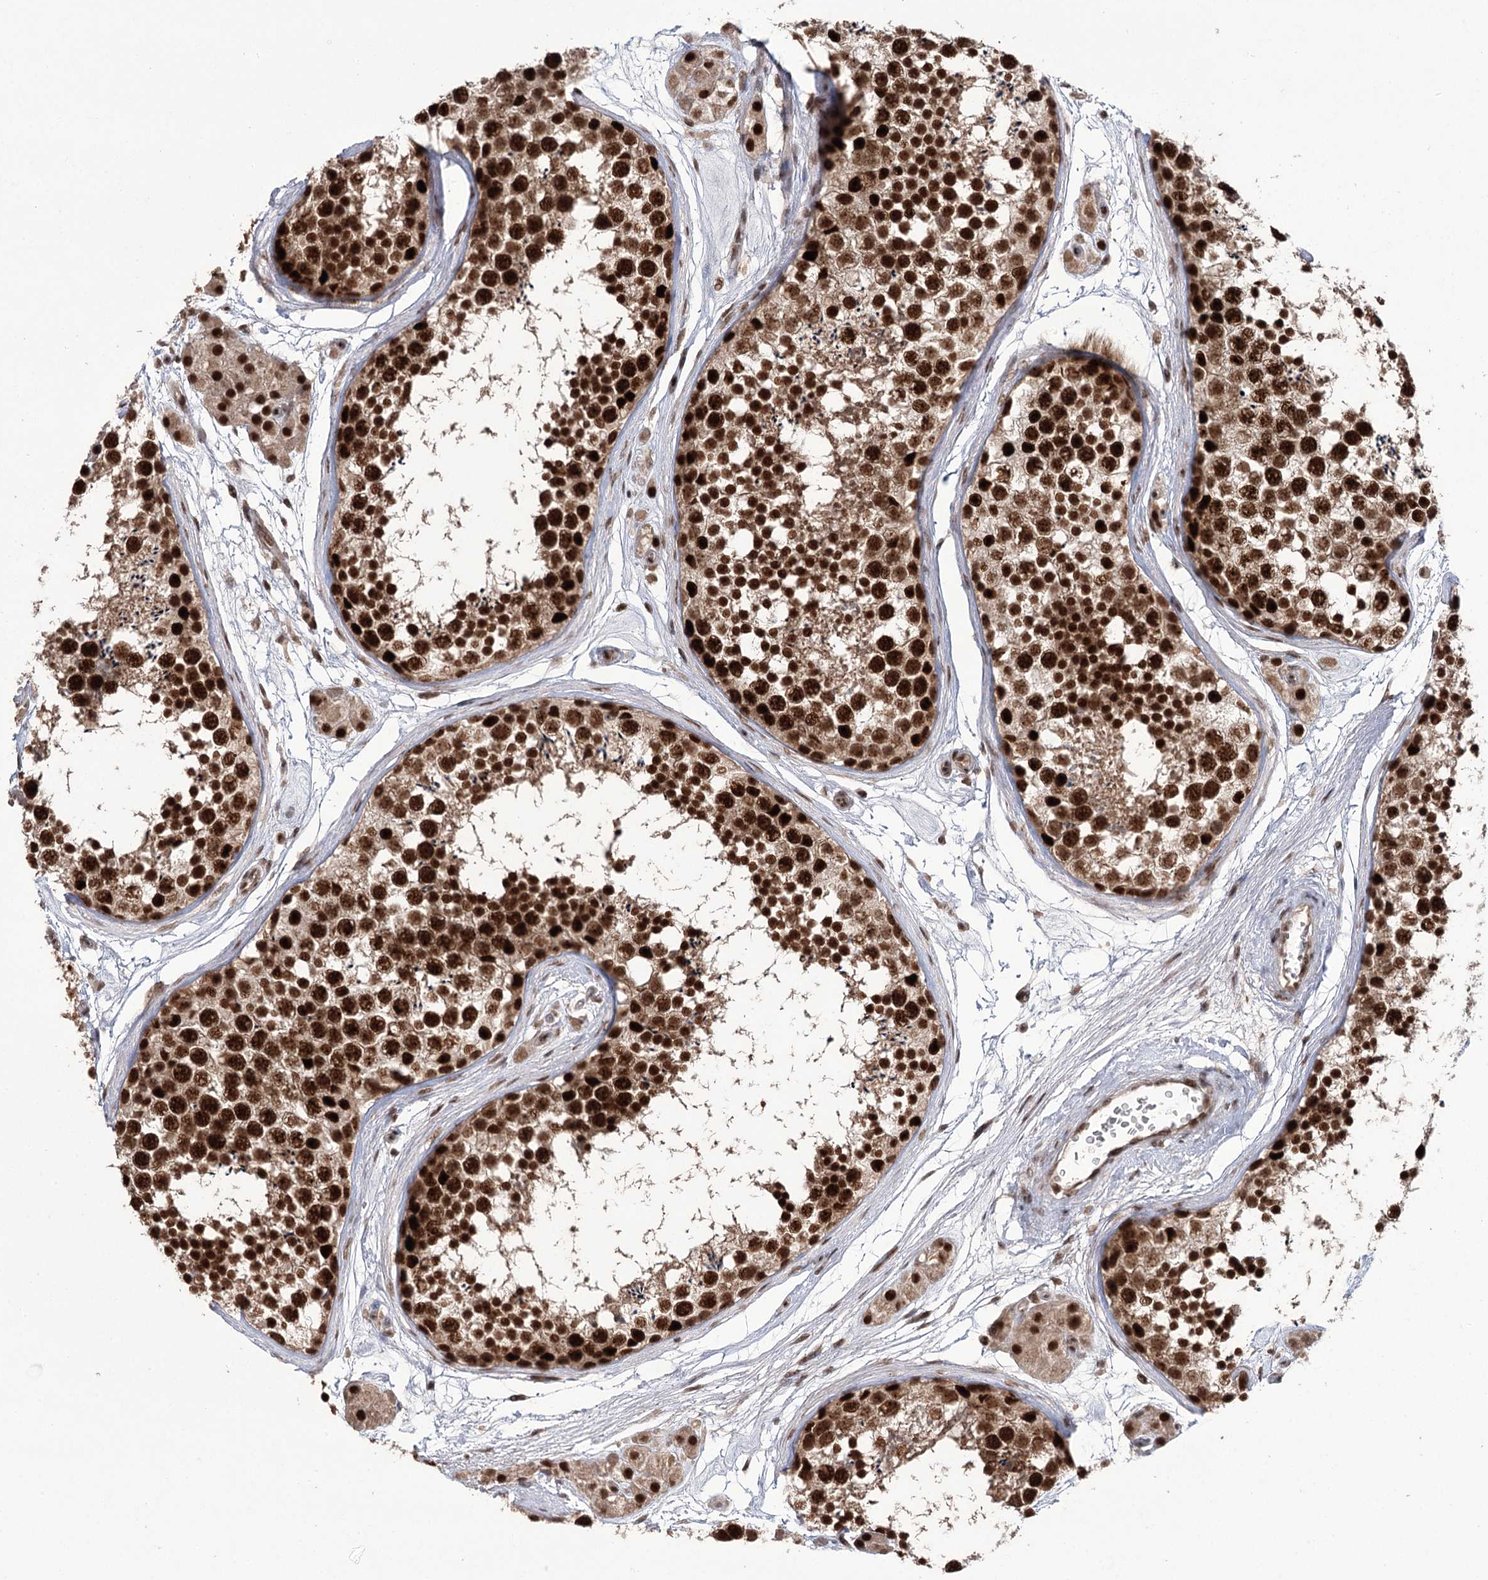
{"staining": {"intensity": "strong", "quantity": ">75%", "location": "nuclear"}, "tissue": "testis", "cell_type": "Cells in seminiferous ducts", "image_type": "normal", "snomed": [{"axis": "morphology", "description": "Normal tissue, NOS"}, {"axis": "topography", "description": "Testis"}], "caption": "Testis stained with a brown dye demonstrates strong nuclear positive positivity in approximately >75% of cells in seminiferous ducts.", "gene": "ERCC3", "patient": {"sex": "male", "age": 56}}